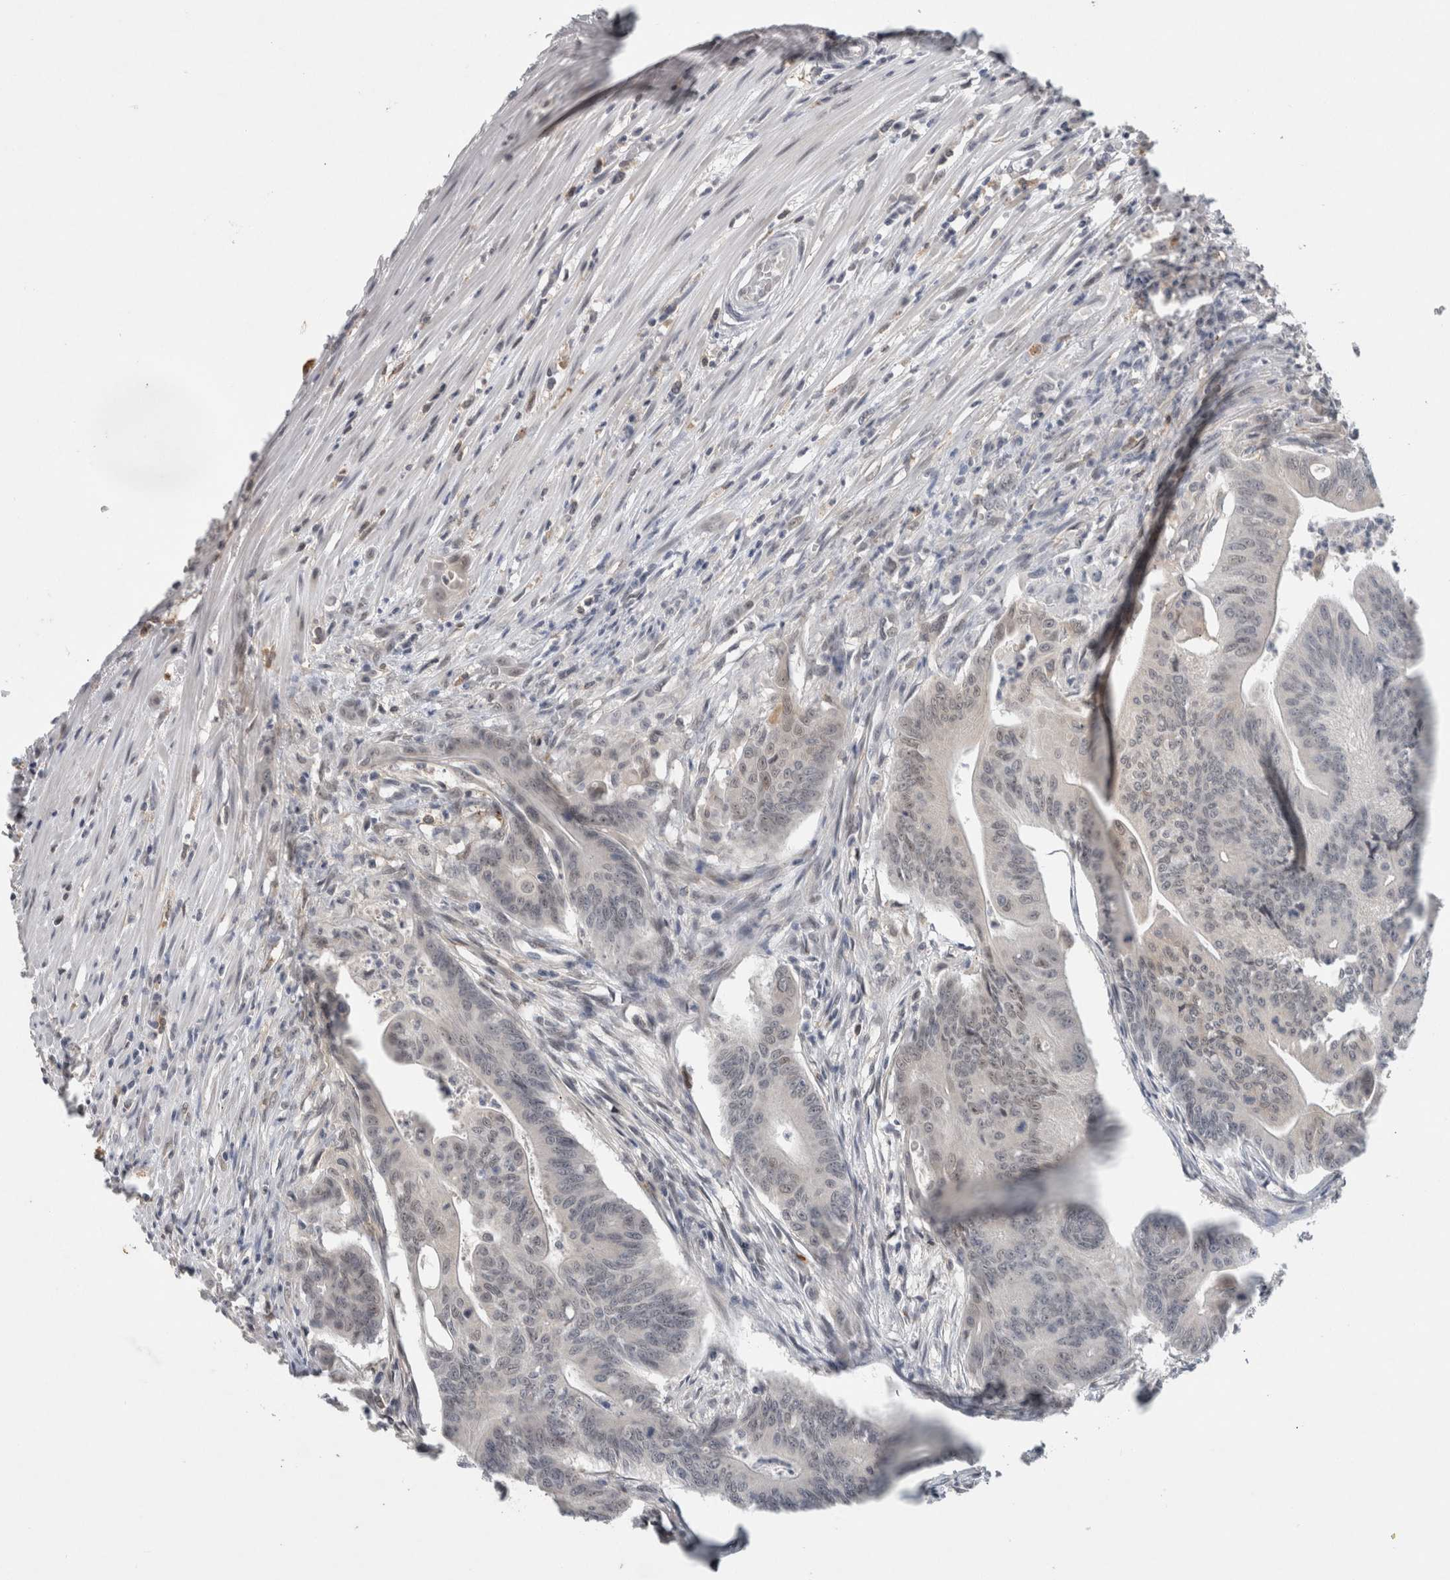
{"staining": {"intensity": "negative", "quantity": "none", "location": "none"}, "tissue": "colorectal cancer", "cell_type": "Tumor cells", "image_type": "cancer", "snomed": [{"axis": "morphology", "description": "Adenoma, NOS"}, {"axis": "morphology", "description": "Adenocarcinoma, NOS"}, {"axis": "topography", "description": "Colon"}], "caption": "A micrograph of adenocarcinoma (colorectal) stained for a protein reveals no brown staining in tumor cells. (DAB immunohistochemistry (IHC) with hematoxylin counter stain).", "gene": "PRXL2A", "patient": {"sex": "male", "age": 79}}